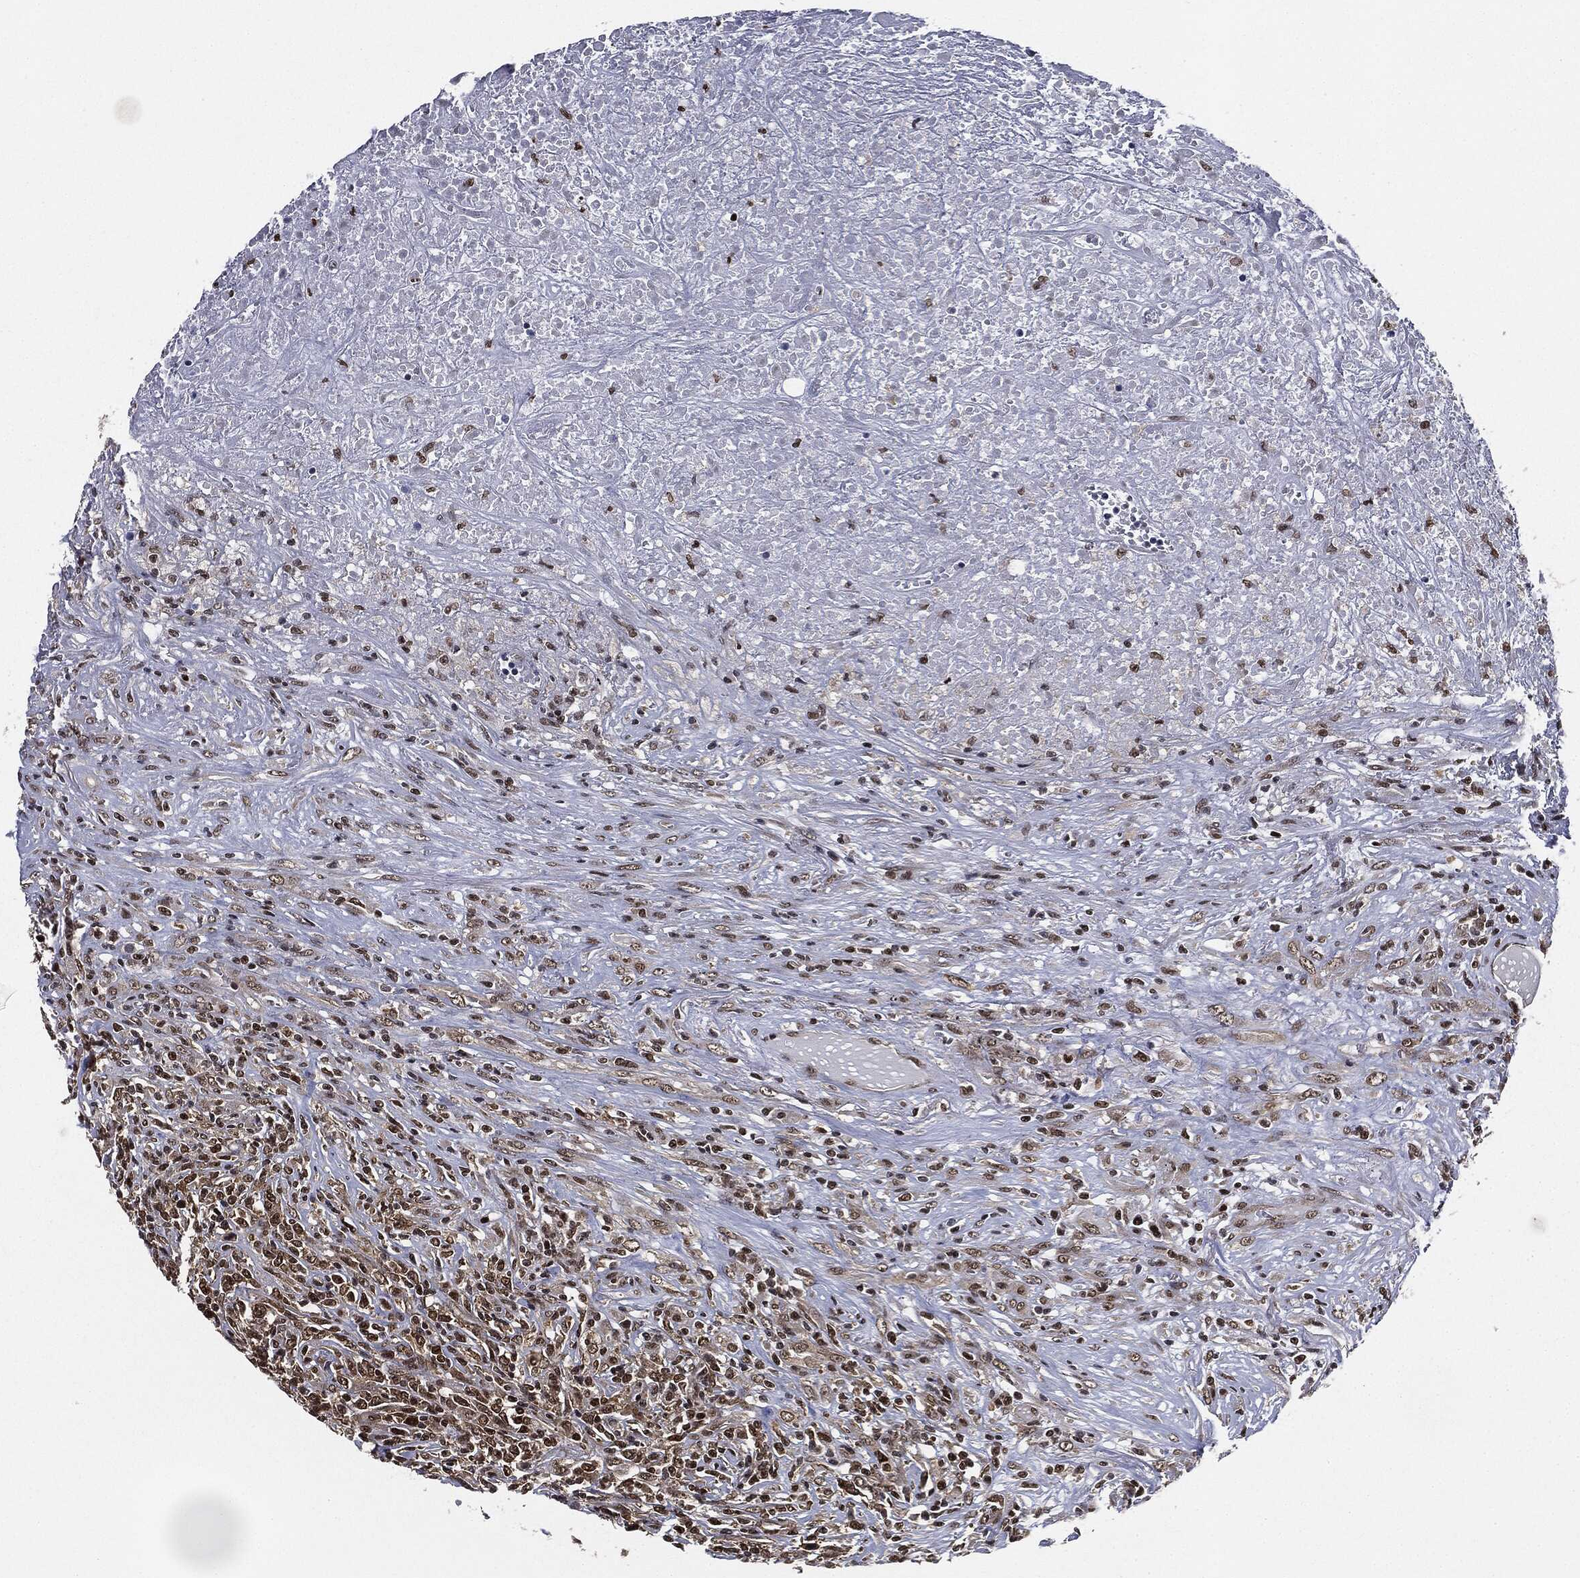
{"staining": {"intensity": "moderate", "quantity": ">75%", "location": "nuclear"}, "tissue": "lymphoma", "cell_type": "Tumor cells", "image_type": "cancer", "snomed": [{"axis": "morphology", "description": "Malignant lymphoma, non-Hodgkin's type, High grade"}, {"axis": "topography", "description": "Lung"}], "caption": "Immunohistochemistry of human lymphoma displays medium levels of moderate nuclear staining in about >75% of tumor cells.", "gene": "TBC1D22A", "patient": {"sex": "male", "age": 79}}